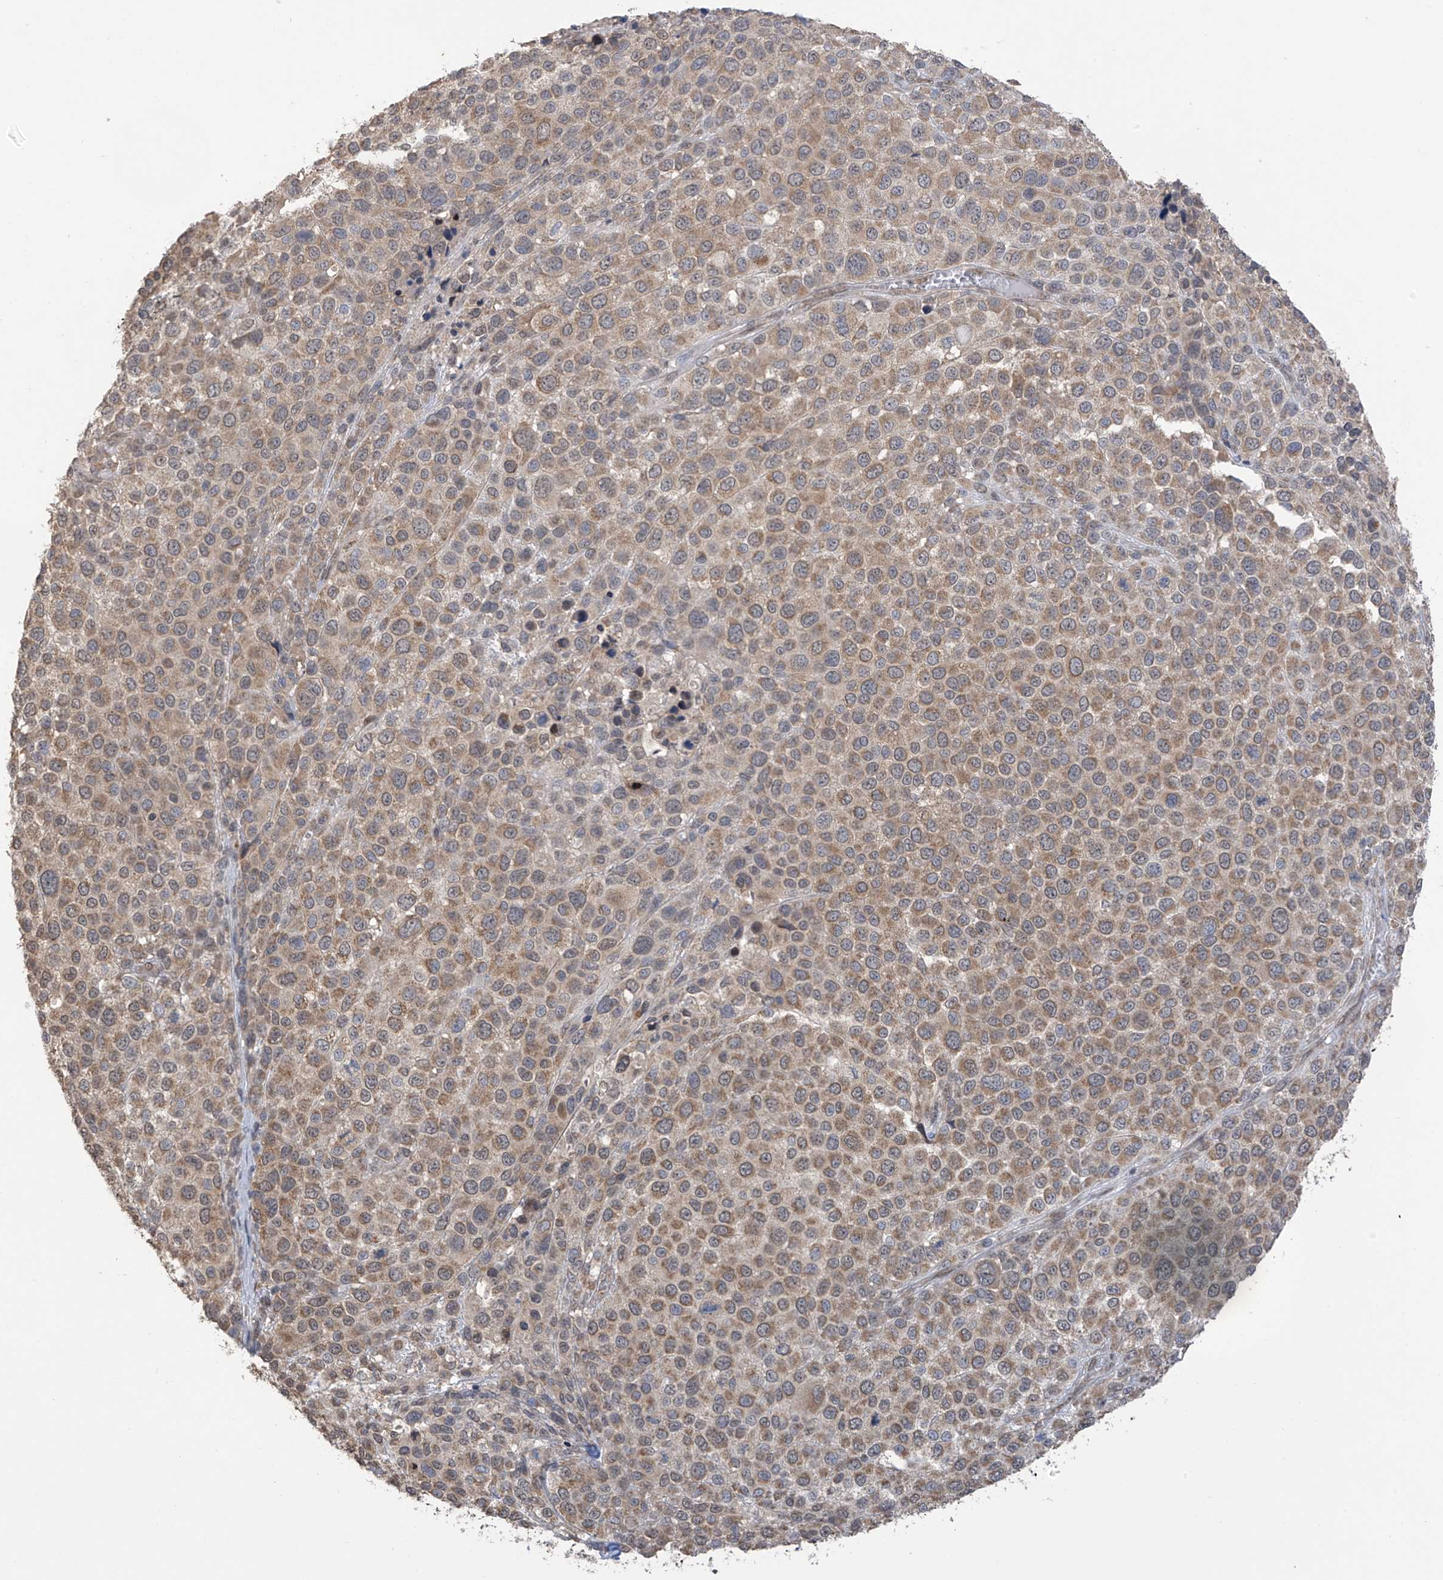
{"staining": {"intensity": "moderate", "quantity": ">75%", "location": "cytoplasmic/membranous"}, "tissue": "melanoma", "cell_type": "Tumor cells", "image_type": "cancer", "snomed": [{"axis": "morphology", "description": "Malignant melanoma, NOS"}, {"axis": "topography", "description": "Skin of trunk"}], "caption": "A brown stain labels moderate cytoplasmic/membranous positivity of a protein in melanoma tumor cells. (DAB (3,3'-diaminobenzidine) IHC with brightfield microscopy, high magnification).", "gene": "KIAA1522", "patient": {"sex": "male", "age": 71}}